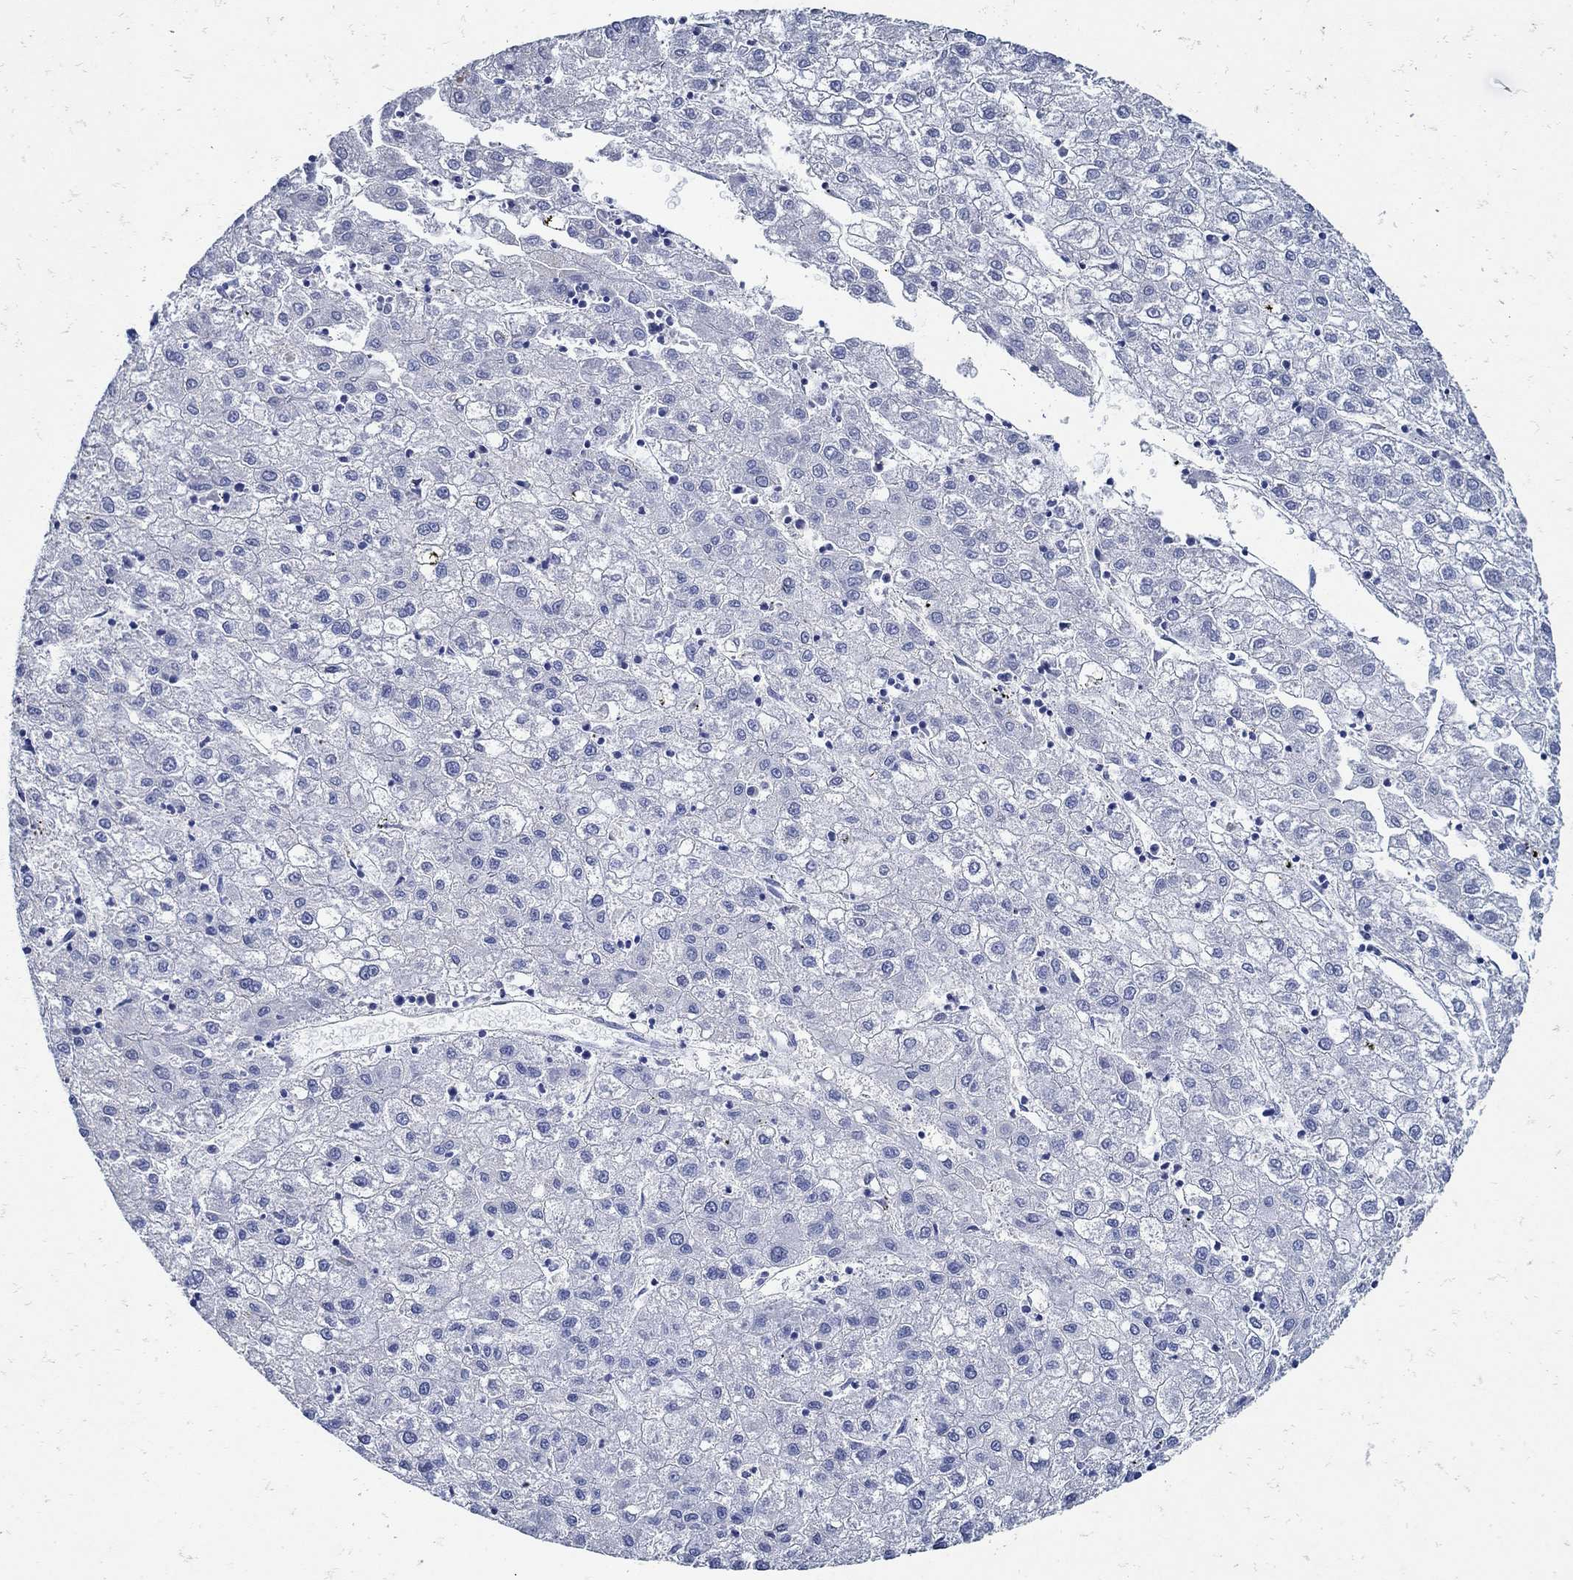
{"staining": {"intensity": "negative", "quantity": "none", "location": "none"}, "tissue": "liver cancer", "cell_type": "Tumor cells", "image_type": "cancer", "snomed": [{"axis": "morphology", "description": "Carcinoma, Hepatocellular, NOS"}, {"axis": "topography", "description": "Liver"}], "caption": "Tumor cells are negative for brown protein staining in hepatocellular carcinoma (liver).", "gene": "NOS1", "patient": {"sex": "male", "age": 72}}